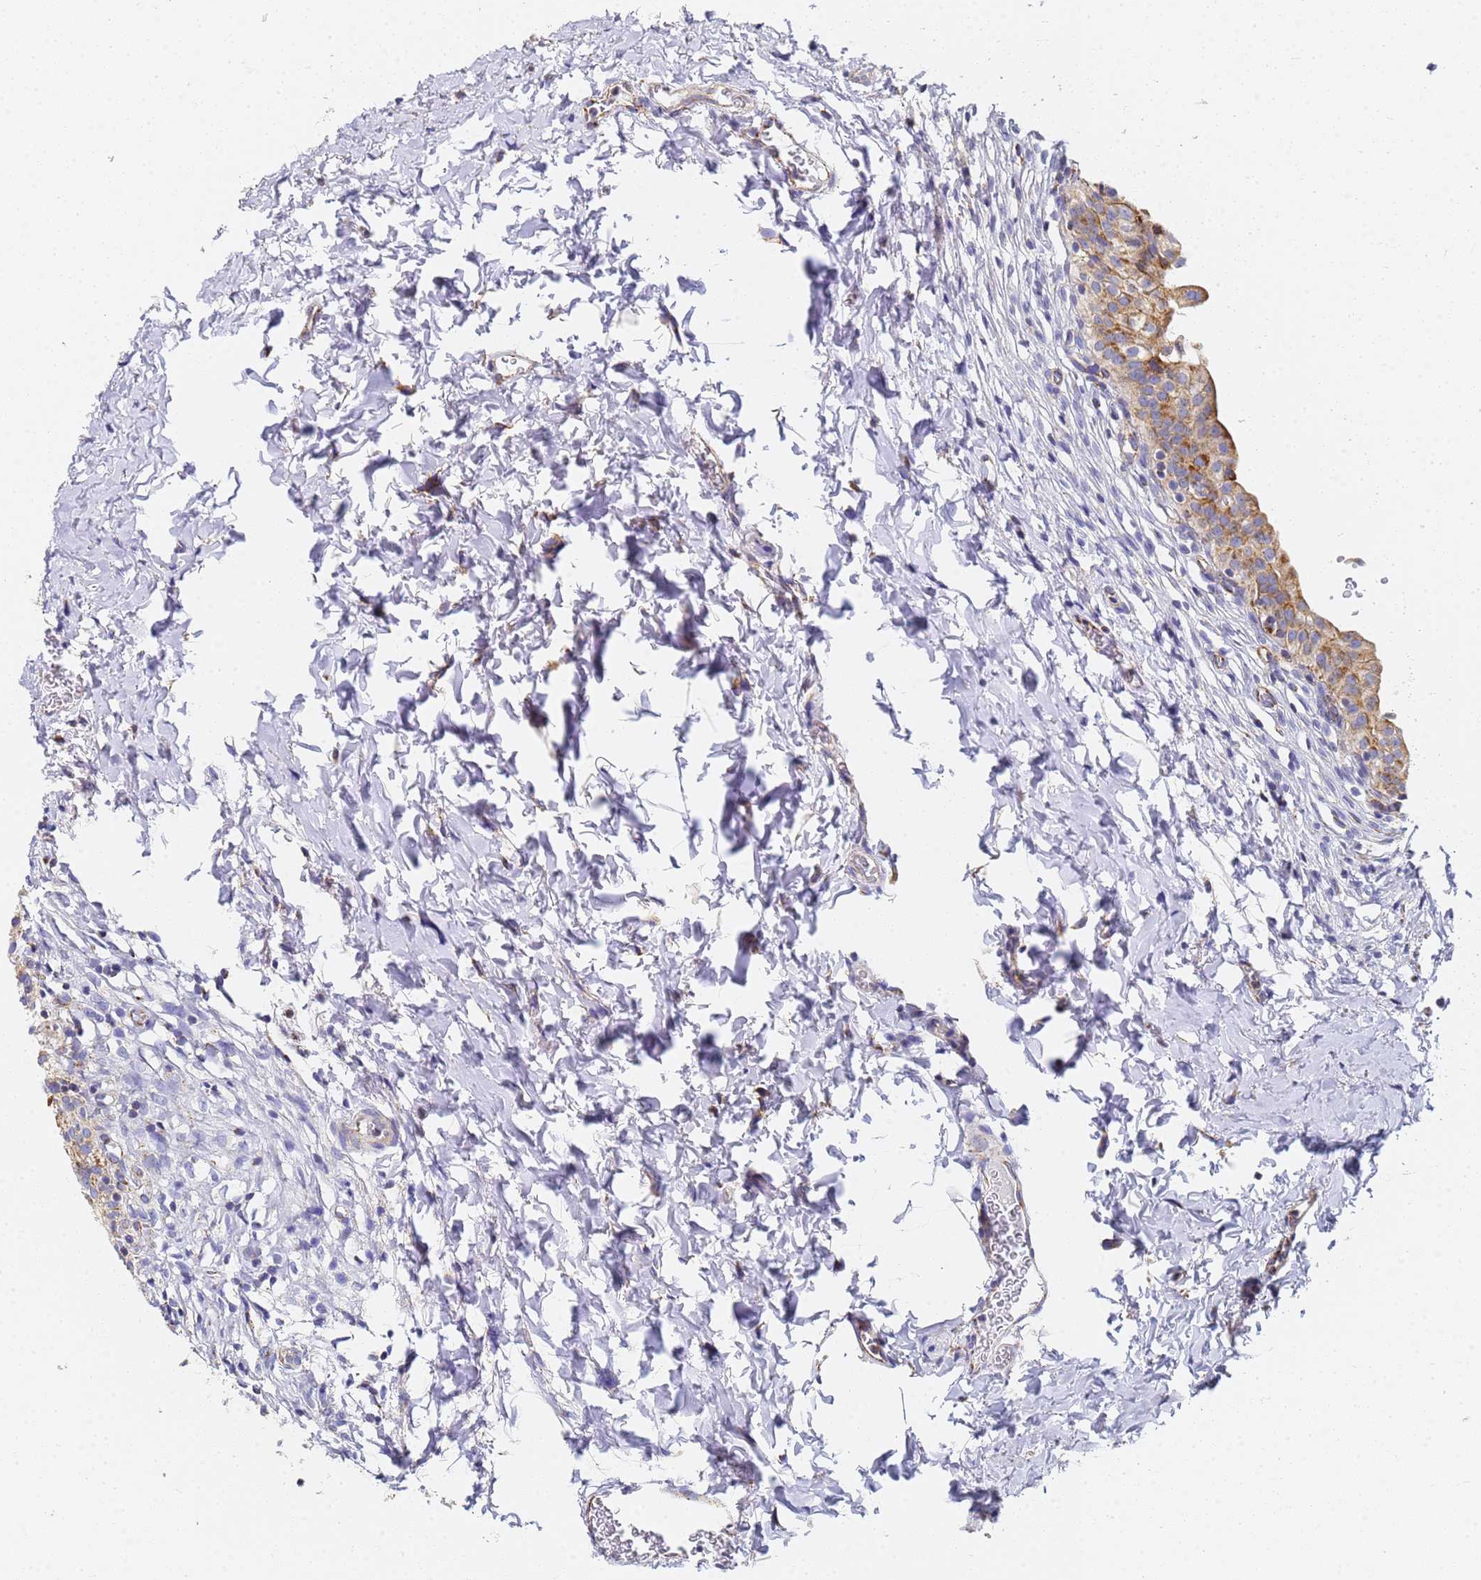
{"staining": {"intensity": "moderate", "quantity": ">75%", "location": "cytoplasmic/membranous"}, "tissue": "urinary bladder", "cell_type": "Urothelial cells", "image_type": "normal", "snomed": [{"axis": "morphology", "description": "Normal tissue, NOS"}, {"axis": "topography", "description": "Urinary bladder"}], "caption": "IHC photomicrograph of benign urinary bladder: urinary bladder stained using immunohistochemistry (IHC) displays medium levels of moderate protein expression localized specifically in the cytoplasmic/membranous of urothelial cells, appearing as a cytoplasmic/membranous brown color.", "gene": "CNIH4", "patient": {"sex": "male", "age": 55}}